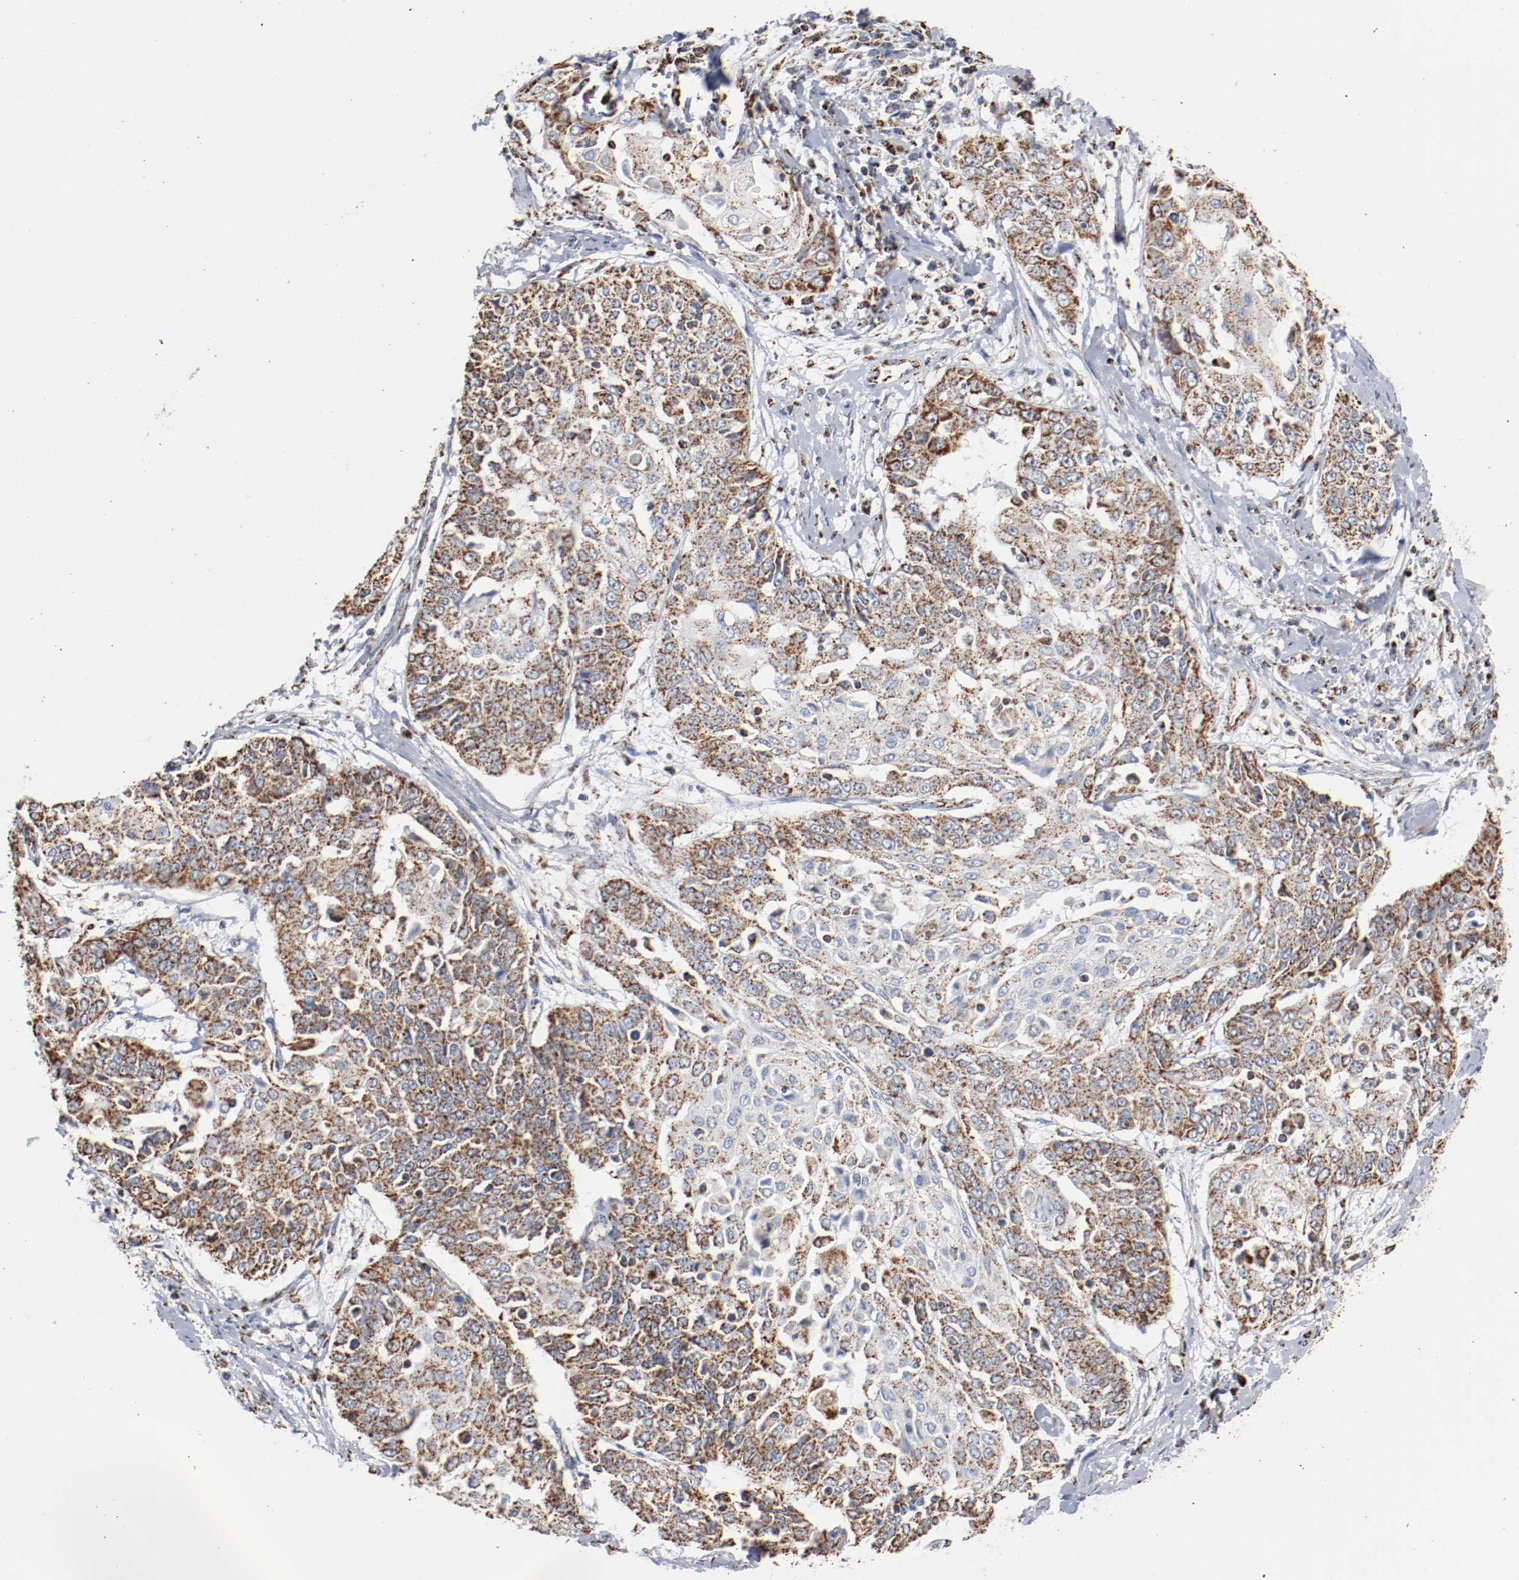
{"staining": {"intensity": "strong", "quantity": ">75%", "location": "cytoplasmic/membranous"}, "tissue": "cervical cancer", "cell_type": "Tumor cells", "image_type": "cancer", "snomed": [{"axis": "morphology", "description": "Squamous cell carcinoma, NOS"}, {"axis": "topography", "description": "Cervix"}], "caption": "Immunohistochemical staining of squamous cell carcinoma (cervical) demonstrates high levels of strong cytoplasmic/membranous protein expression in about >75% of tumor cells. (IHC, brightfield microscopy, high magnification).", "gene": "NDUFS4", "patient": {"sex": "female", "age": 64}}